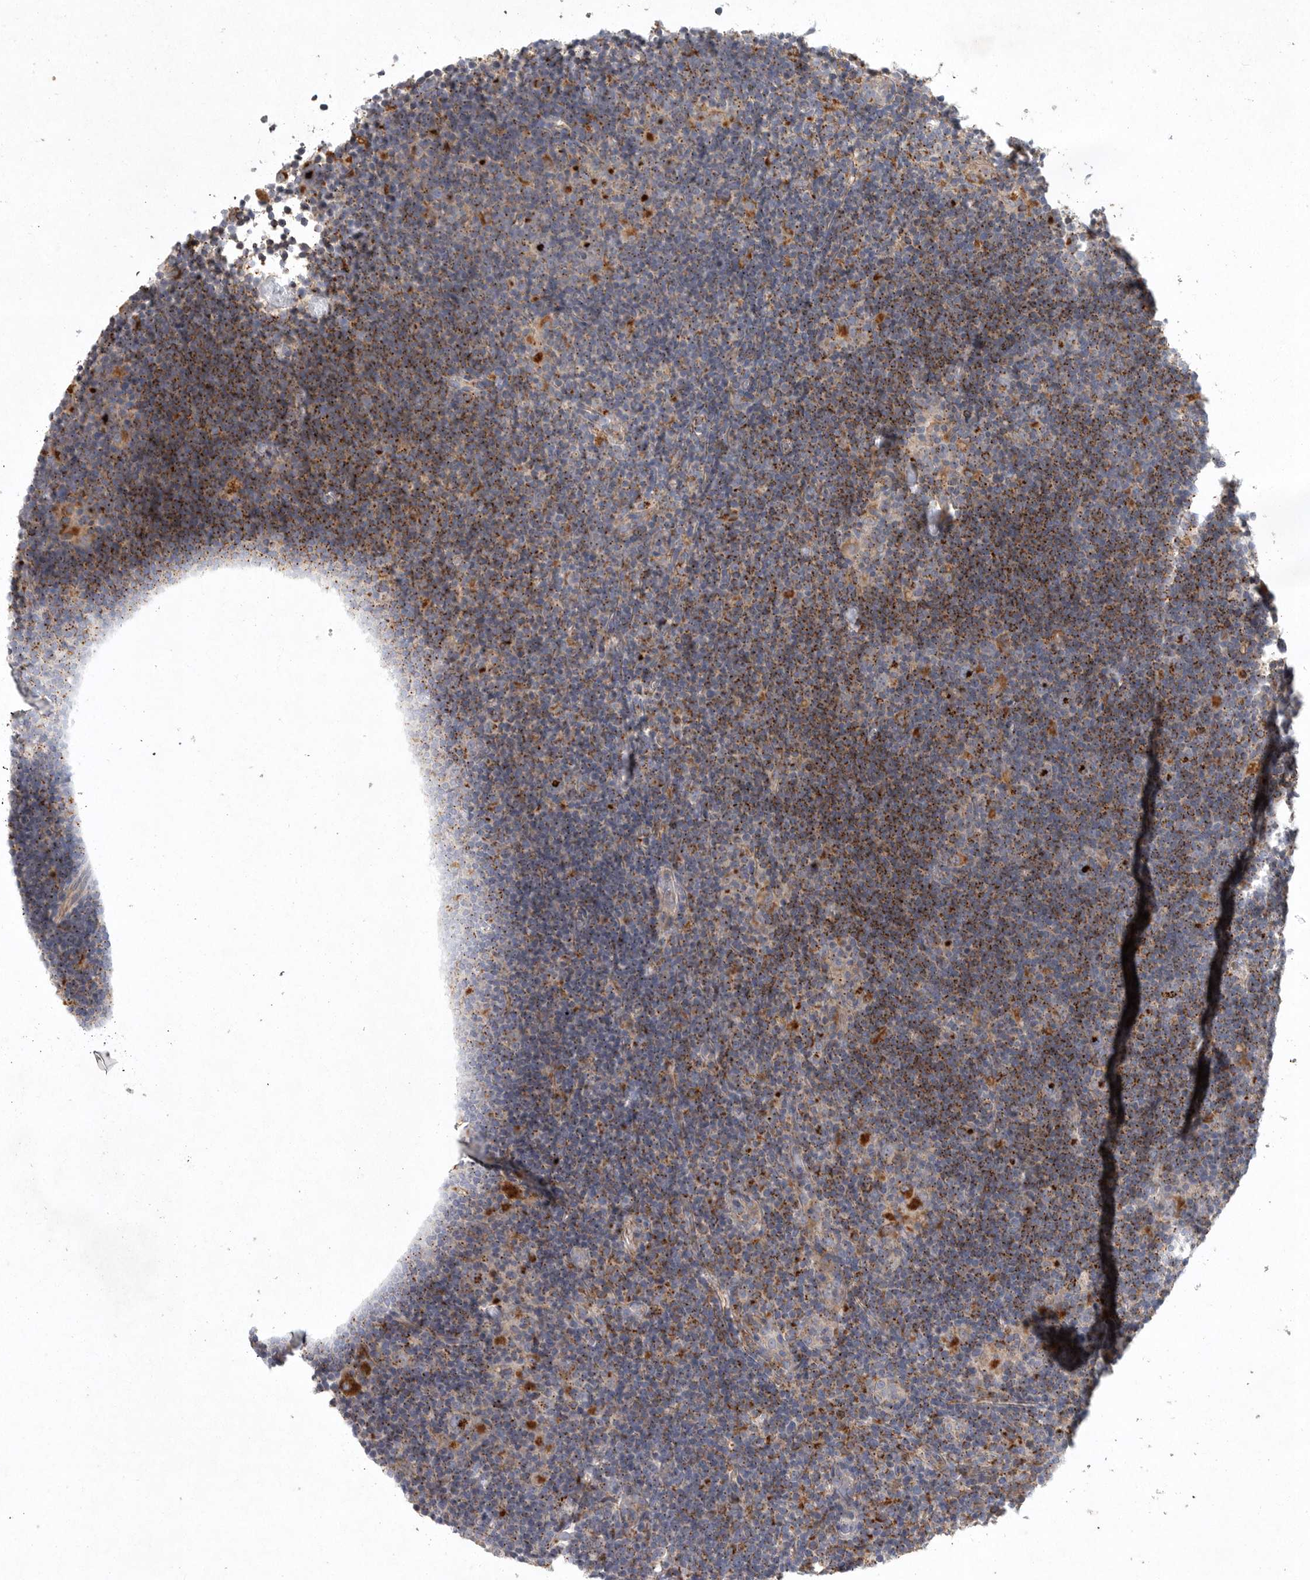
{"staining": {"intensity": "moderate", "quantity": ">75%", "location": "cytoplasmic/membranous"}, "tissue": "lymphoma", "cell_type": "Tumor cells", "image_type": "cancer", "snomed": [{"axis": "morphology", "description": "Hodgkin's disease, NOS"}, {"axis": "topography", "description": "Lymph node"}], "caption": "This micrograph demonstrates immunohistochemistry (IHC) staining of human lymphoma, with medium moderate cytoplasmic/membranous expression in about >75% of tumor cells.", "gene": "LAMTOR3", "patient": {"sex": "female", "age": 57}}